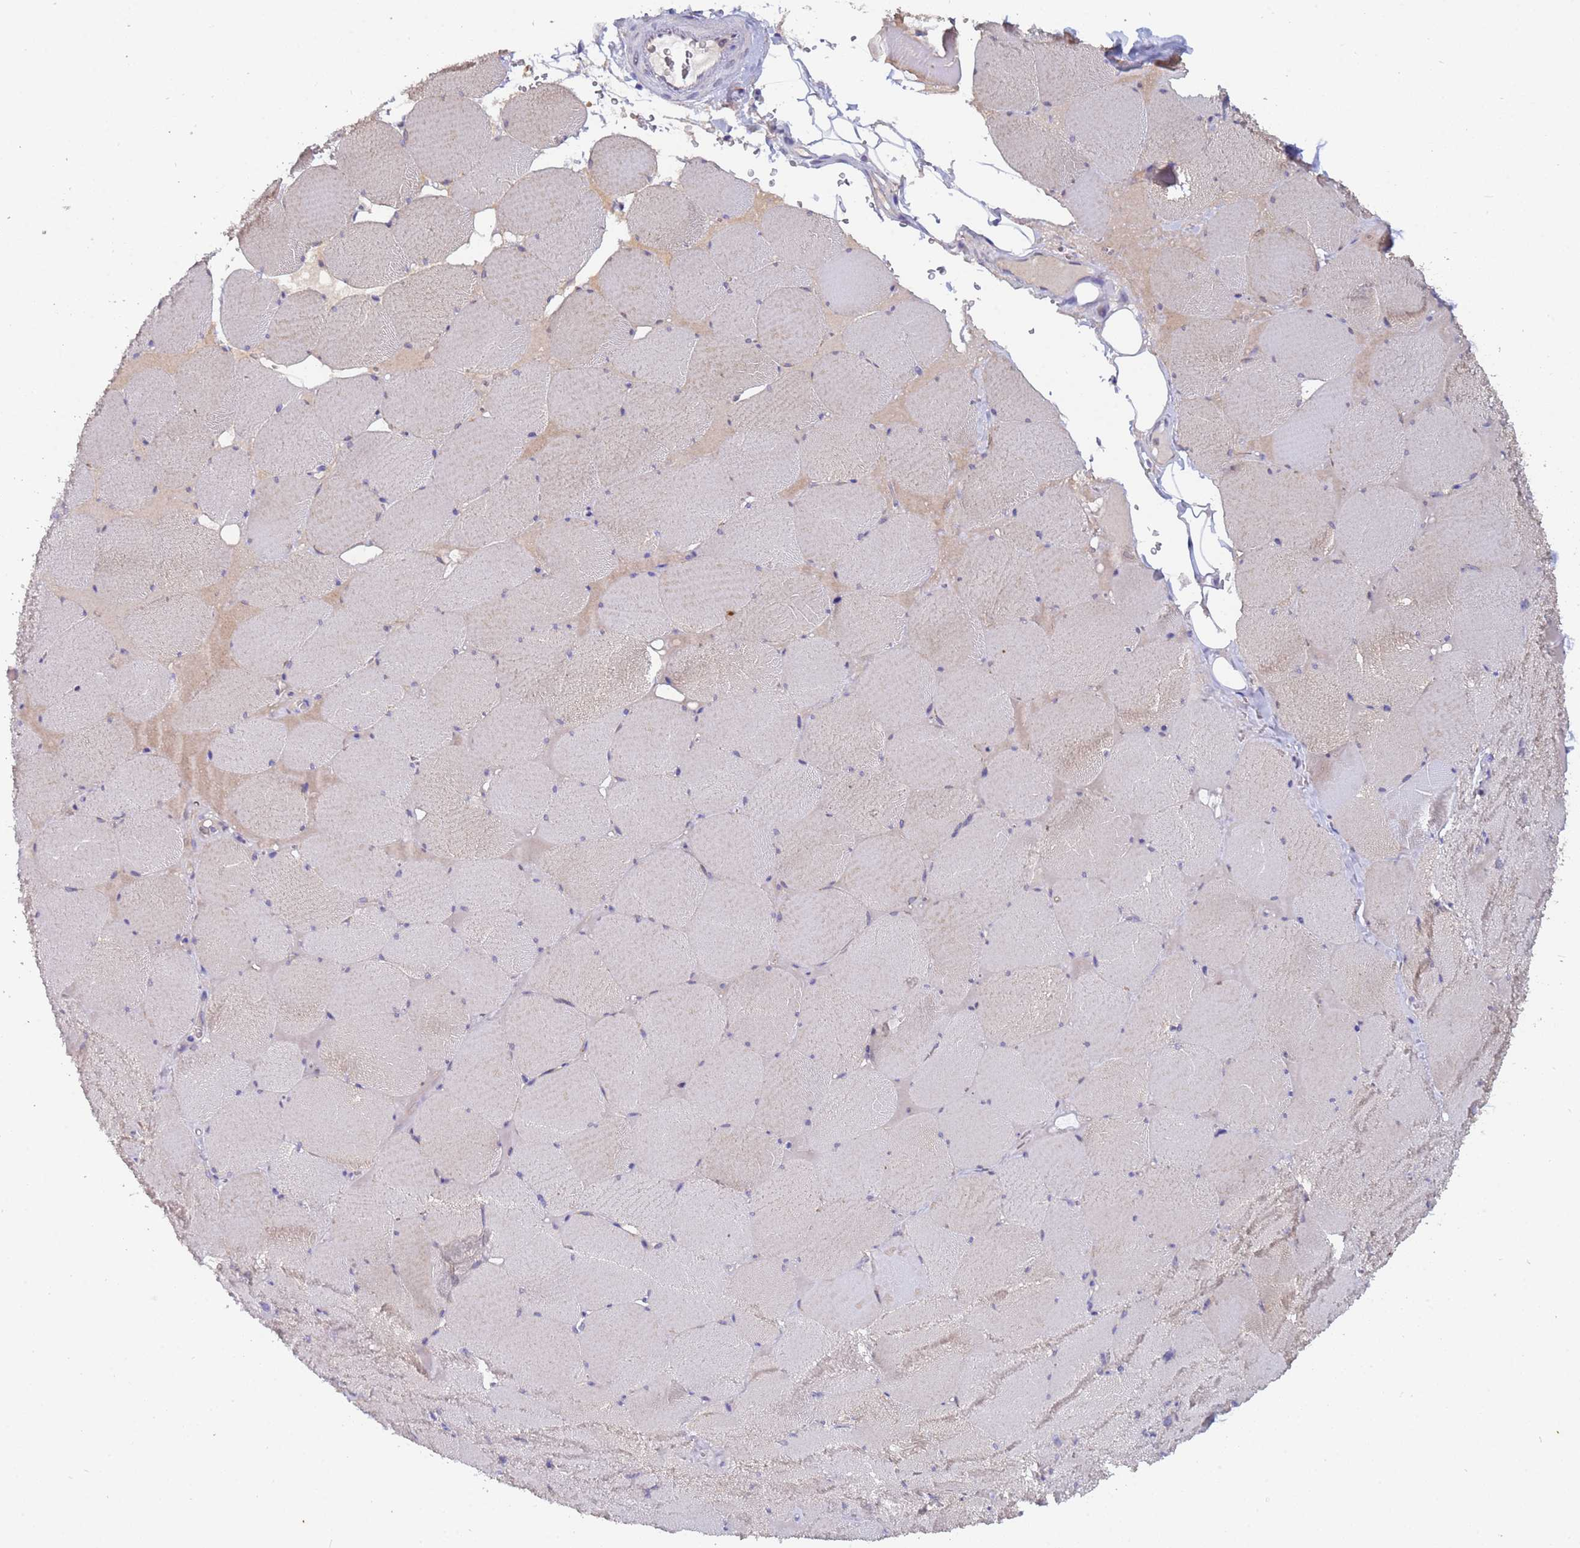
{"staining": {"intensity": "weak", "quantity": "25%-75%", "location": "cytoplasmic/membranous"}, "tissue": "skeletal muscle", "cell_type": "Myocytes", "image_type": "normal", "snomed": [{"axis": "morphology", "description": "Normal tissue, NOS"}, {"axis": "topography", "description": "Skeletal muscle"}, {"axis": "topography", "description": "Head-Neck"}], "caption": "A brown stain highlights weak cytoplasmic/membranous positivity of a protein in myocytes of normal skeletal muscle. (DAB IHC with brightfield microscopy, high magnification).", "gene": "IHO1", "patient": {"sex": "male", "age": 66}}